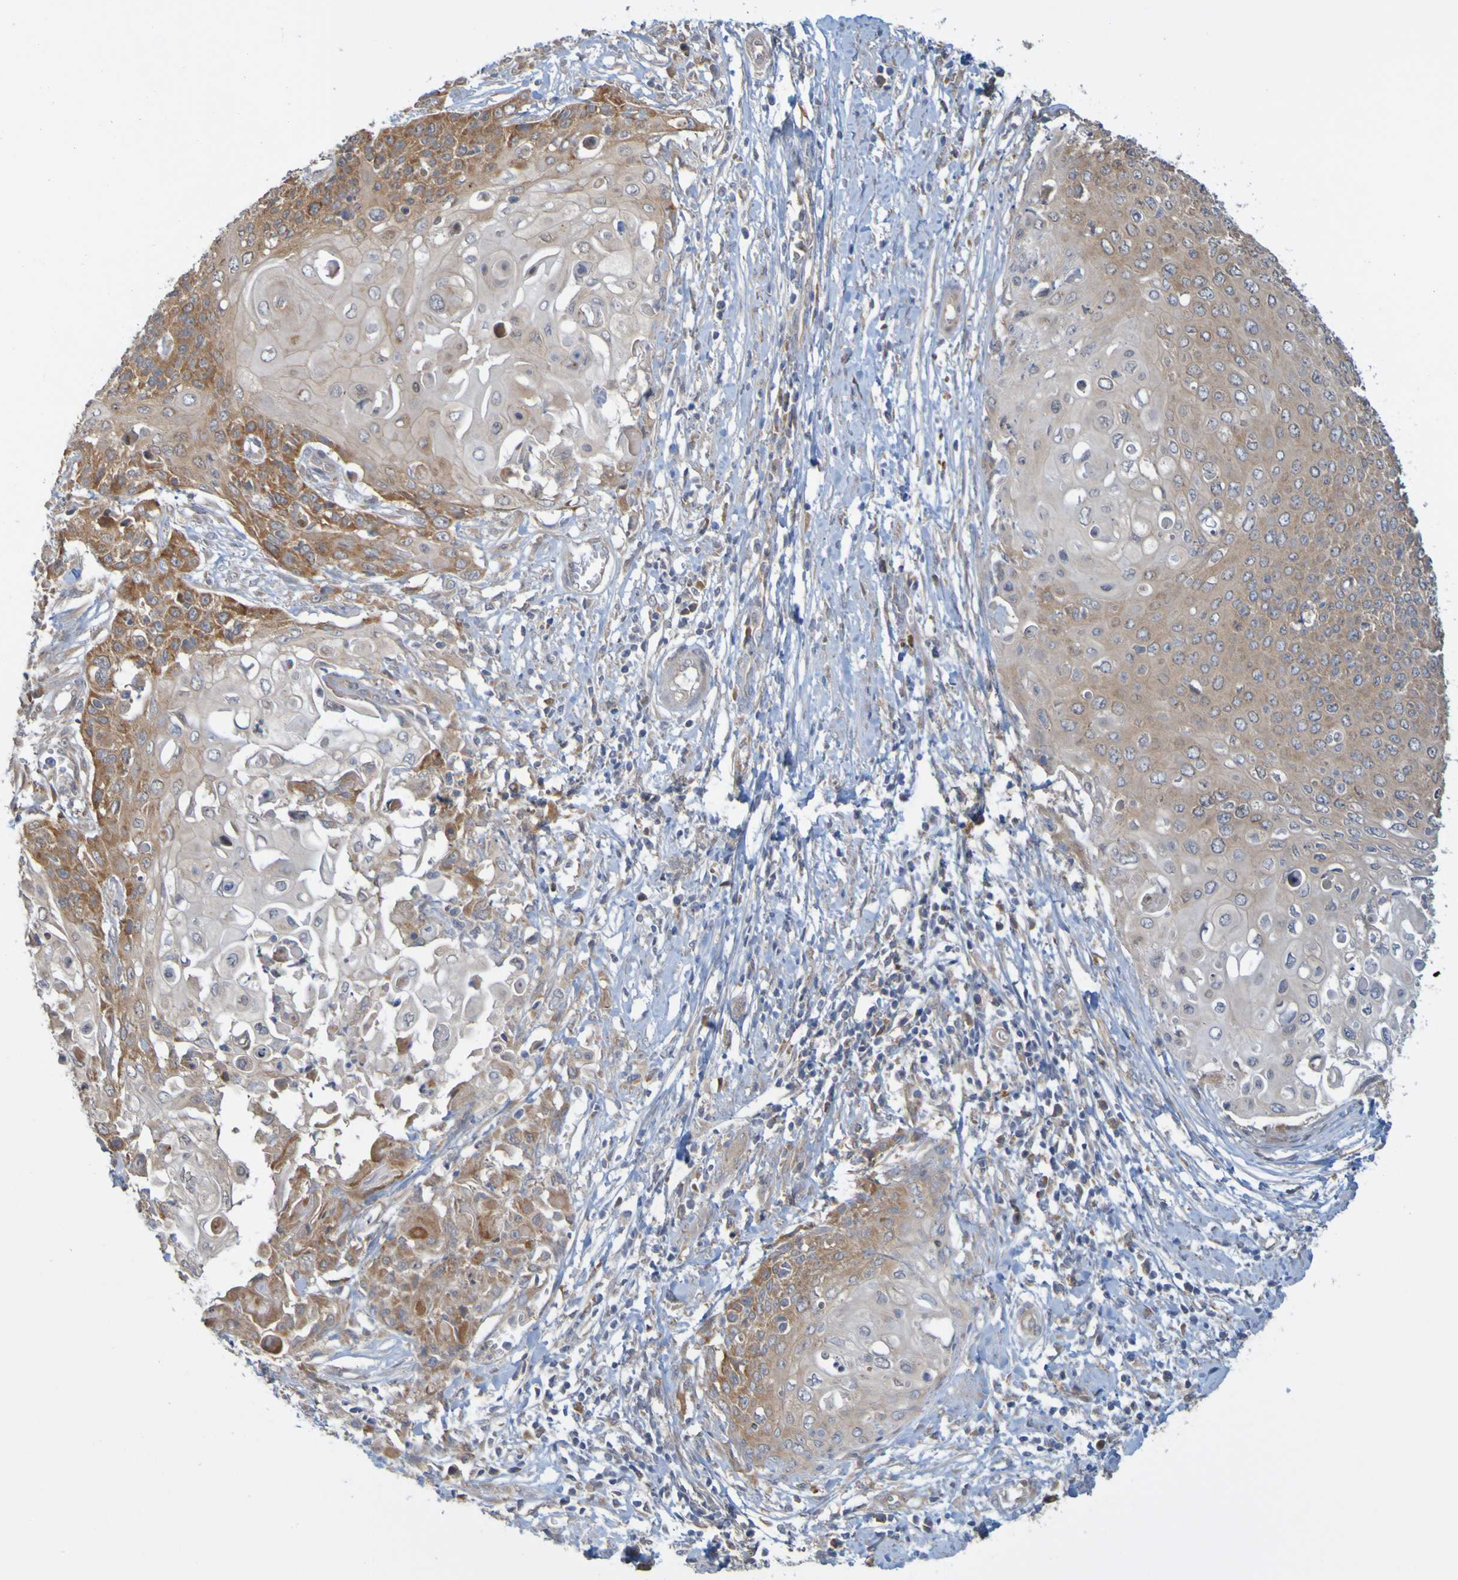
{"staining": {"intensity": "moderate", "quantity": ">75%", "location": "cytoplasmic/membranous"}, "tissue": "cervical cancer", "cell_type": "Tumor cells", "image_type": "cancer", "snomed": [{"axis": "morphology", "description": "Squamous cell carcinoma, NOS"}, {"axis": "topography", "description": "Cervix"}], "caption": "Immunohistochemical staining of human cervical squamous cell carcinoma shows moderate cytoplasmic/membranous protein staining in about >75% of tumor cells.", "gene": "NAV2", "patient": {"sex": "female", "age": 39}}